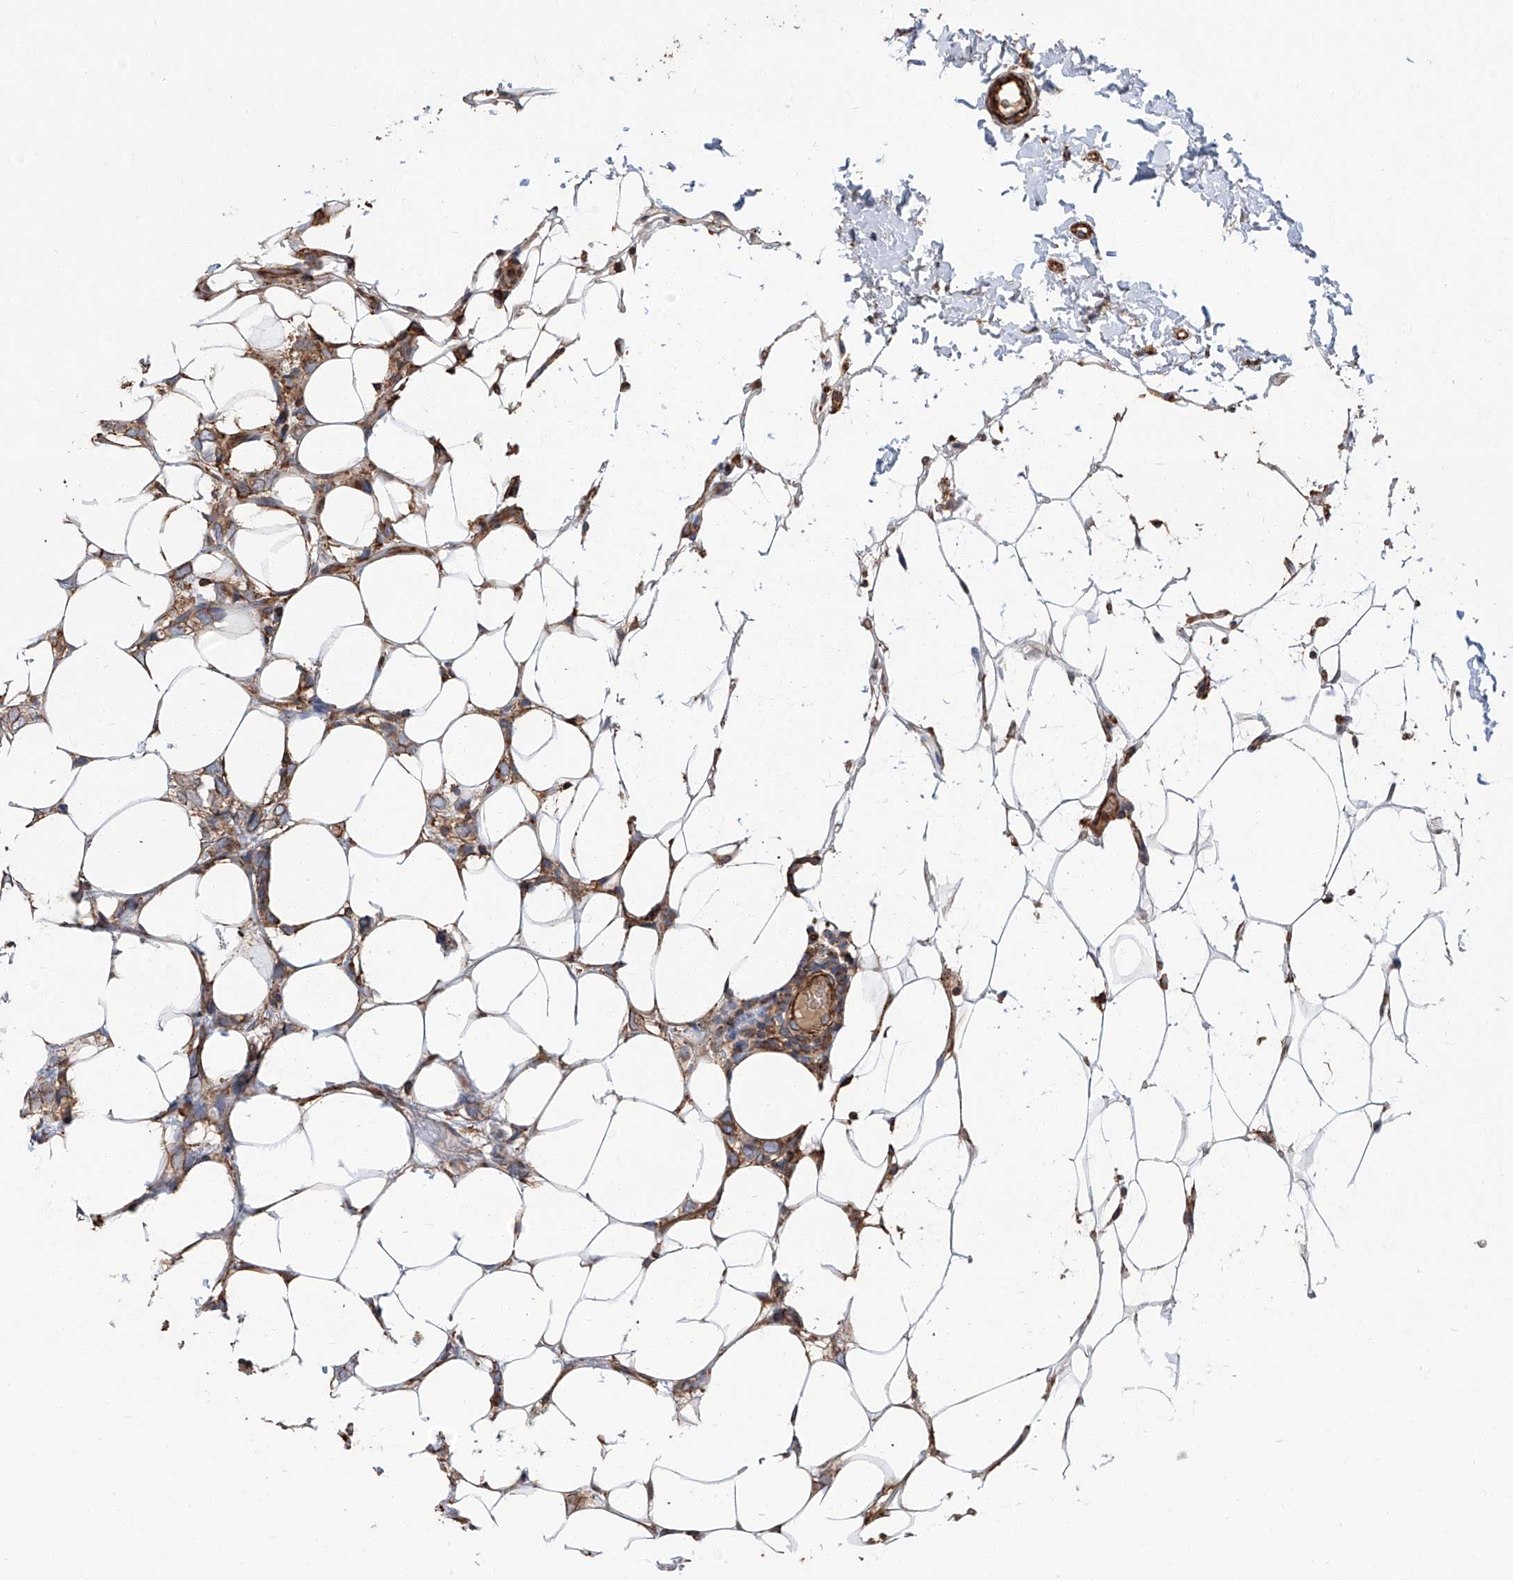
{"staining": {"intensity": "moderate", "quantity": "25%-75%", "location": "cytoplasmic/membranous"}, "tissue": "breast cancer", "cell_type": "Tumor cells", "image_type": "cancer", "snomed": [{"axis": "morphology", "description": "Normal tissue, NOS"}, {"axis": "morphology", "description": "Lobular carcinoma"}, {"axis": "topography", "description": "Breast"}], "caption": "Protein expression analysis of lobular carcinoma (breast) displays moderate cytoplasmic/membranous expression in about 25%-75% of tumor cells.", "gene": "PIEZO2", "patient": {"sex": "female", "age": 47}}